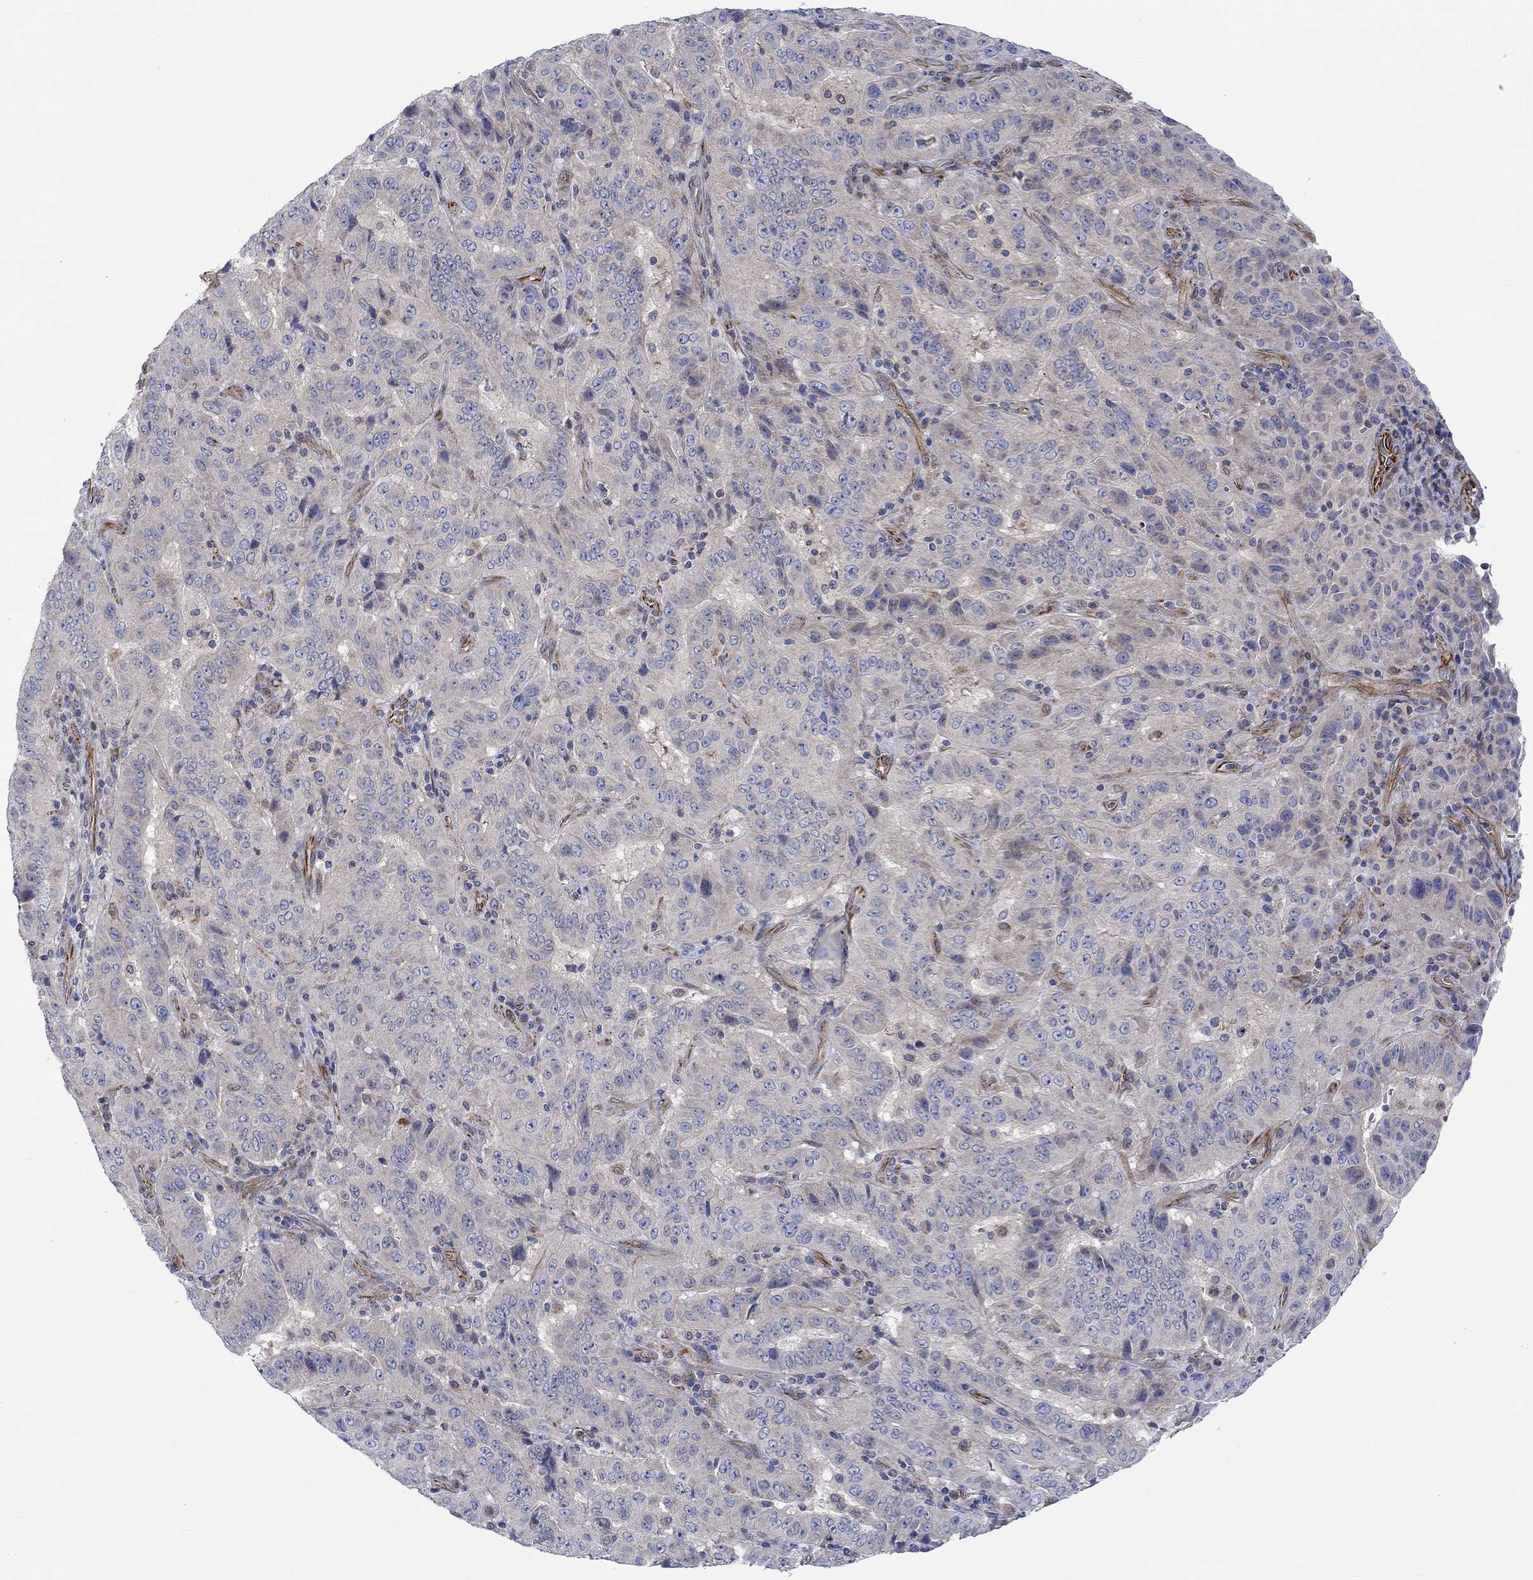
{"staining": {"intensity": "negative", "quantity": "none", "location": "none"}, "tissue": "pancreatic cancer", "cell_type": "Tumor cells", "image_type": "cancer", "snomed": [{"axis": "morphology", "description": "Adenocarcinoma, NOS"}, {"axis": "topography", "description": "Pancreas"}], "caption": "Adenocarcinoma (pancreatic) stained for a protein using immunohistochemistry exhibits no staining tumor cells.", "gene": "CAMK1D", "patient": {"sex": "male", "age": 63}}